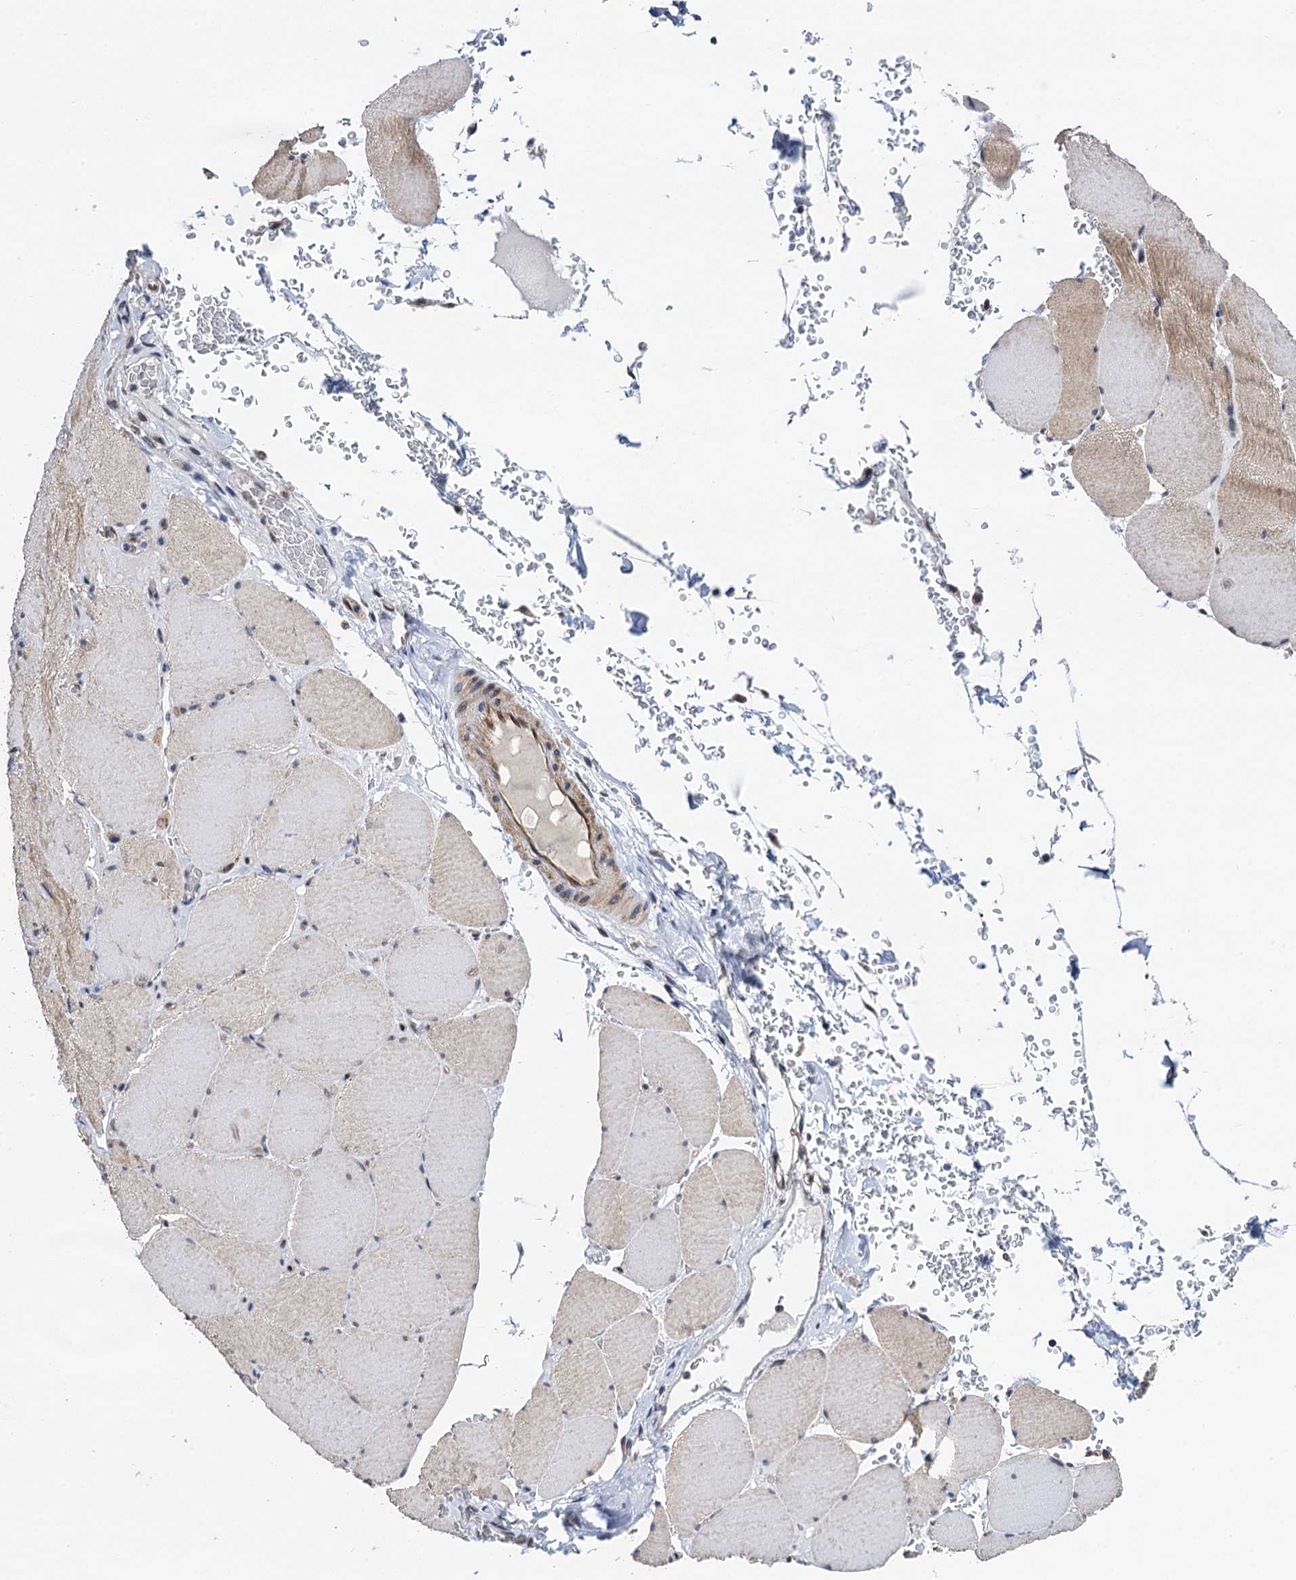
{"staining": {"intensity": "moderate", "quantity": "25%-75%", "location": "cytoplasmic/membranous"}, "tissue": "skeletal muscle", "cell_type": "Myocytes", "image_type": "normal", "snomed": [{"axis": "morphology", "description": "Normal tissue, NOS"}, {"axis": "topography", "description": "Skeletal muscle"}, {"axis": "topography", "description": "Head-Neck"}], "caption": "Protein expression analysis of normal human skeletal muscle reveals moderate cytoplasmic/membranous expression in about 25%-75% of myocytes.", "gene": "CMPK2", "patient": {"sex": "male", "age": 66}}